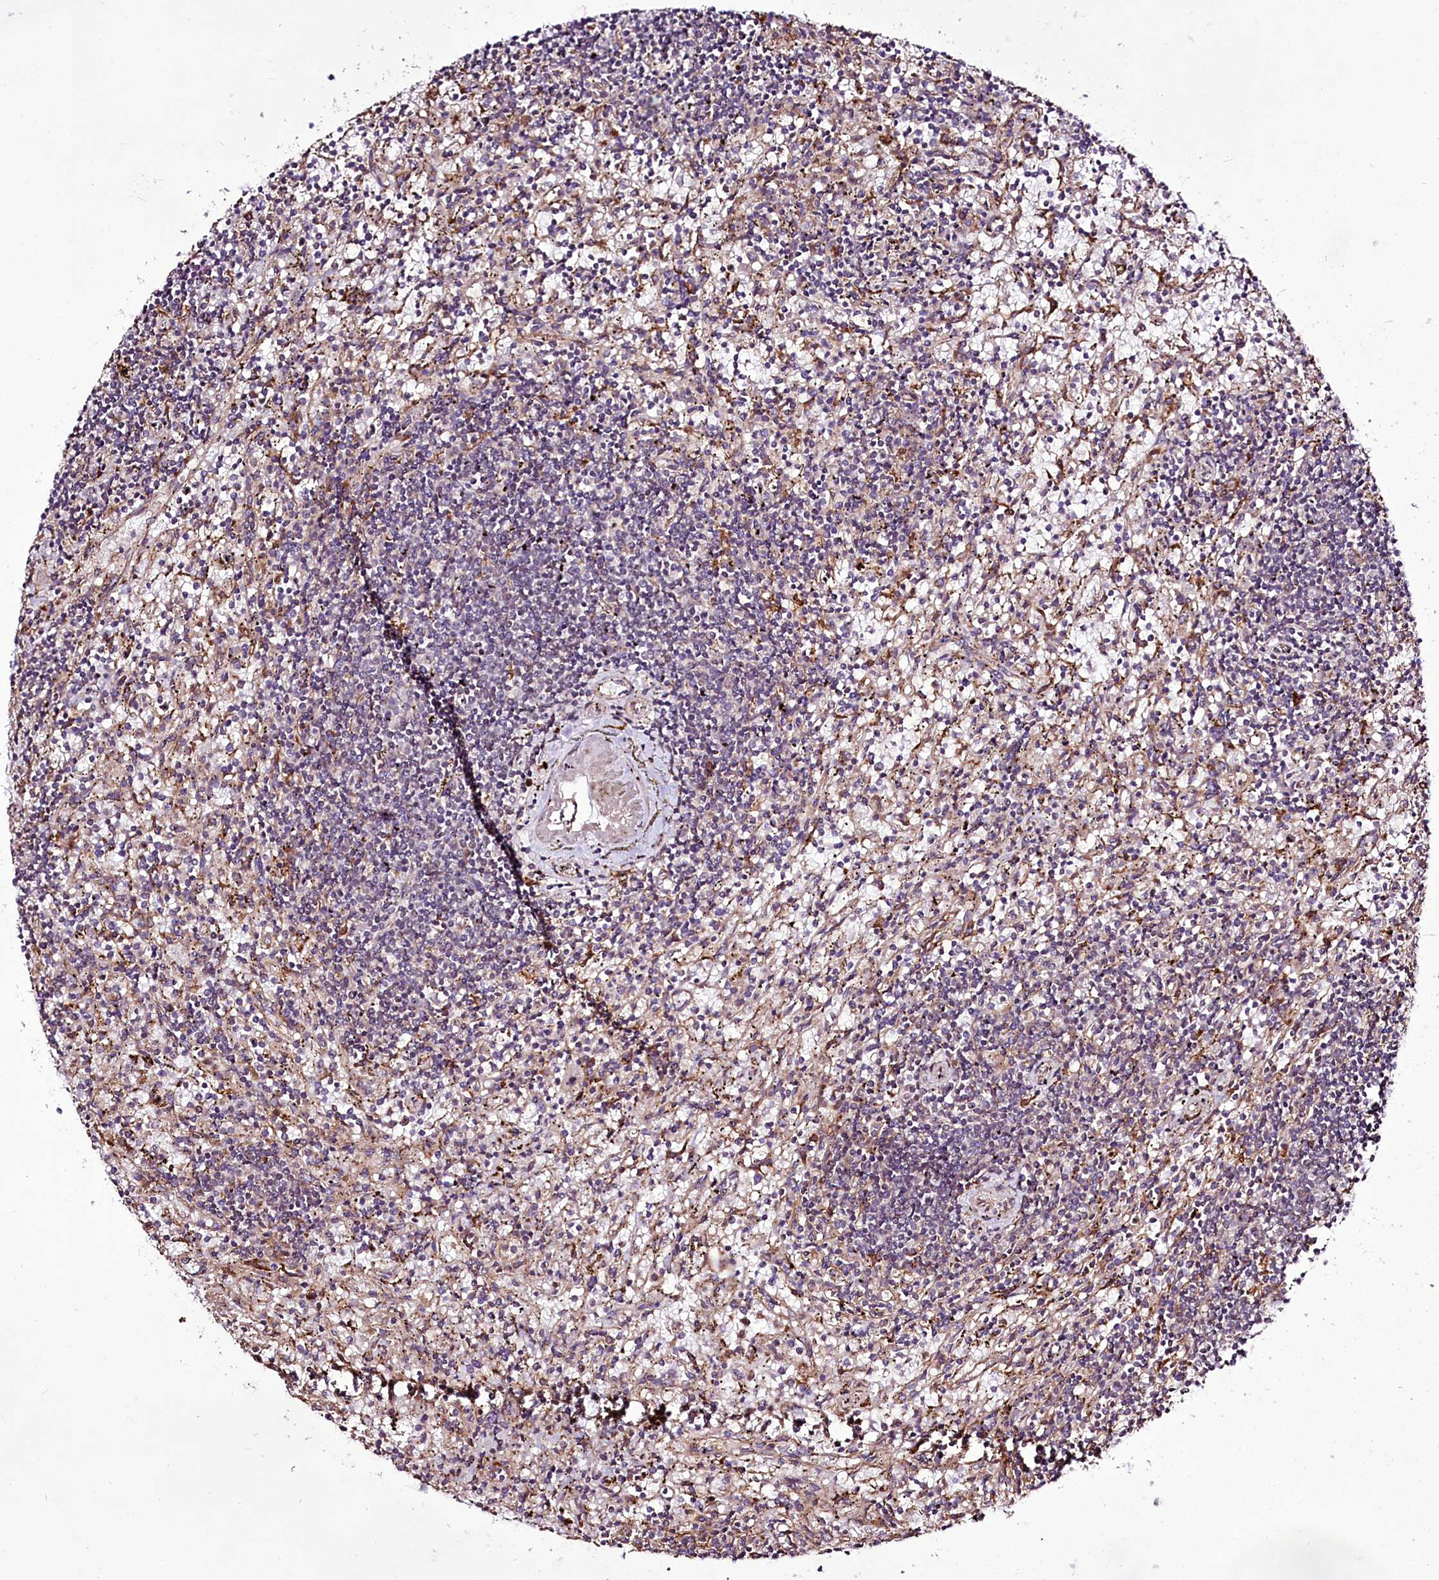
{"staining": {"intensity": "negative", "quantity": "none", "location": "none"}, "tissue": "lymphoma", "cell_type": "Tumor cells", "image_type": "cancer", "snomed": [{"axis": "morphology", "description": "Malignant lymphoma, non-Hodgkin's type, Low grade"}, {"axis": "topography", "description": "Spleen"}], "caption": "Immunohistochemistry (IHC) of malignant lymphoma, non-Hodgkin's type (low-grade) reveals no expression in tumor cells.", "gene": "RSBN1", "patient": {"sex": "male", "age": 76}}